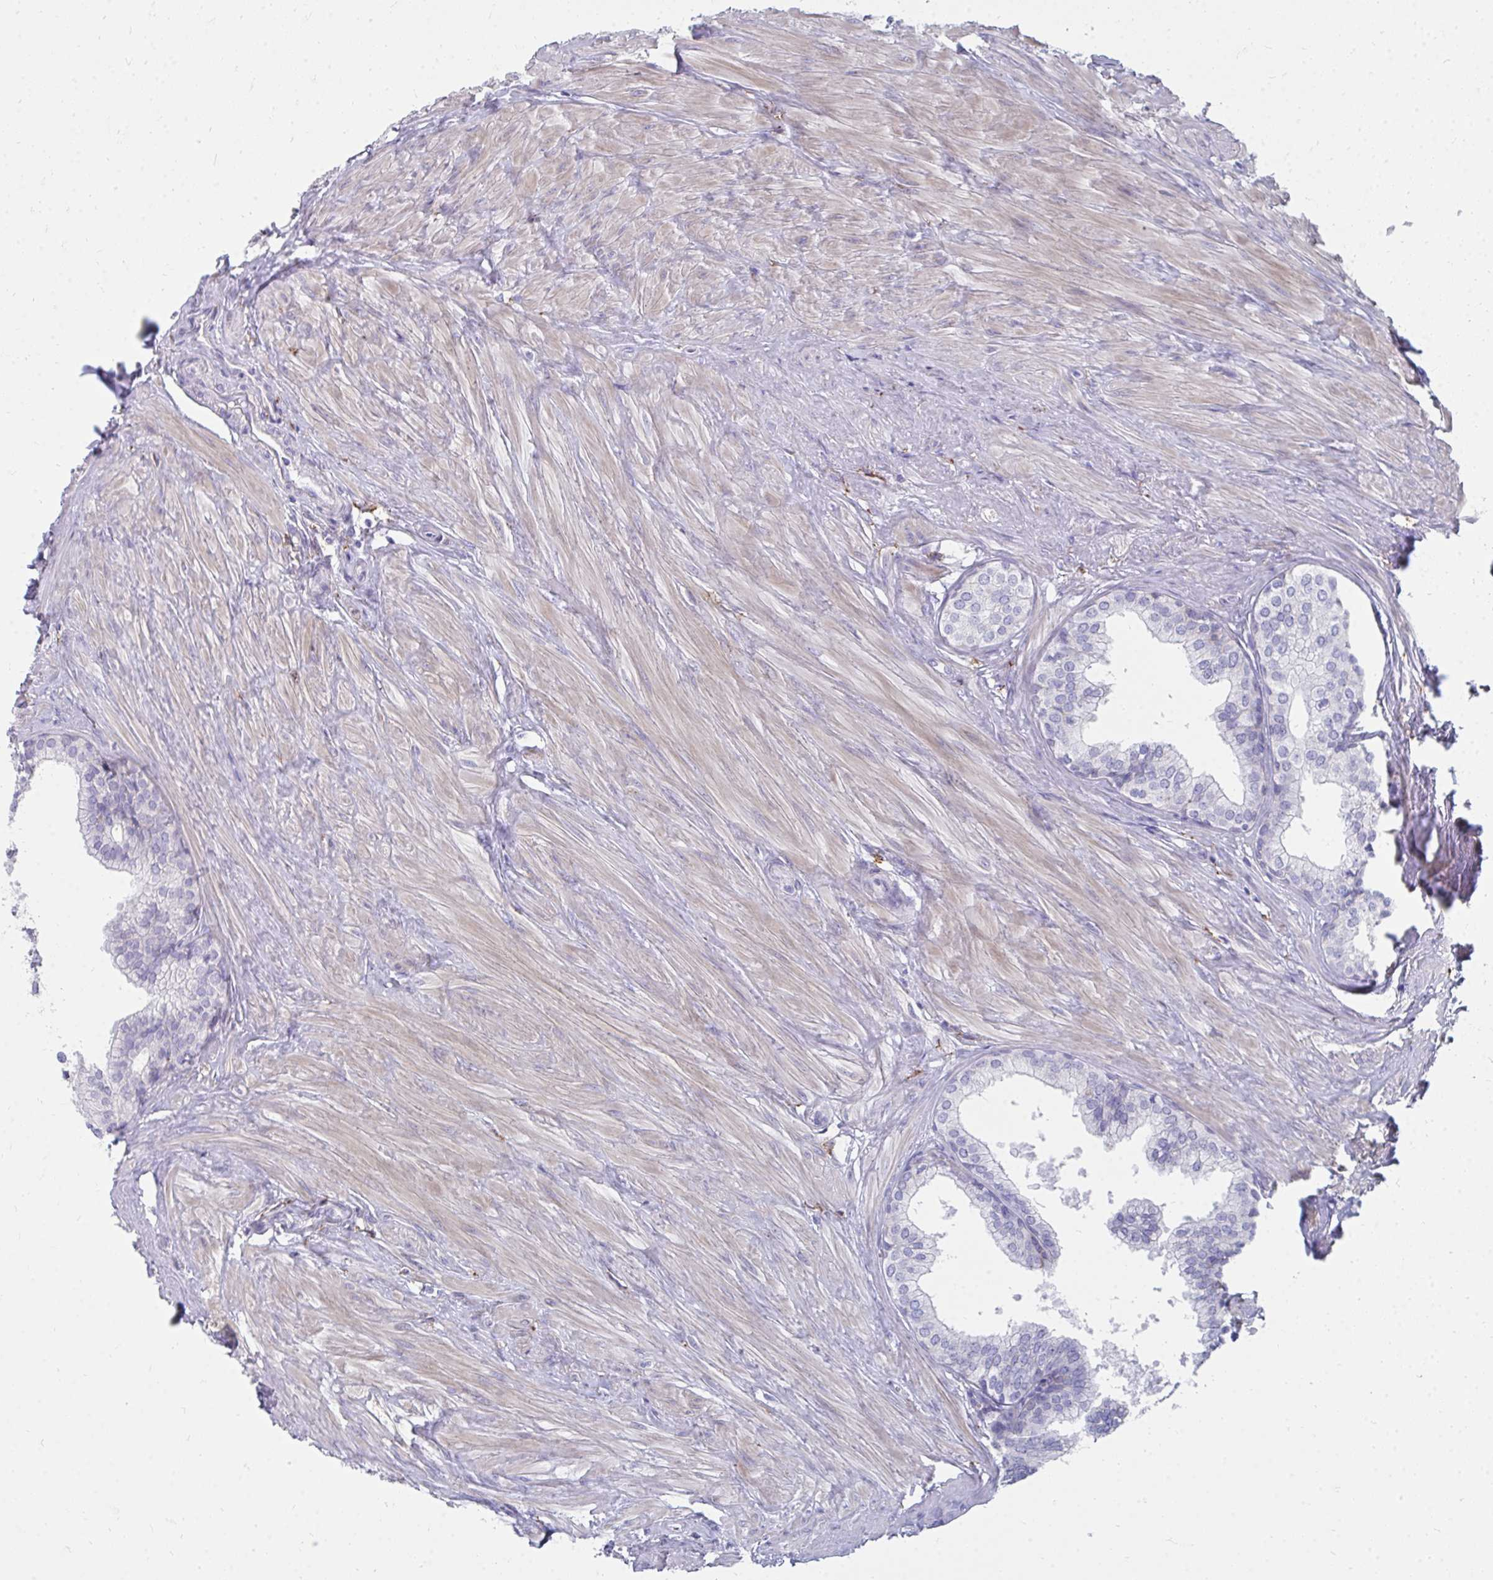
{"staining": {"intensity": "negative", "quantity": "none", "location": "none"}, "tissue": "prostate", "cell_type": "Glandular cells", "image_type": "normal", "snomed": [{"axis": "morphology", "description": "Normal tissue, NOS"}, {"axis": "topography", "description": "Prostate"}, {"axis": "topography", "description": "Peripheral nerve tissue"}], "caption": "The IHC histopathology image has no significant positivity in glandular cells of prostate. (Brightfield microscopy of DAB immunohistochemistry at high magnification).", "gene": "CD163", "patient": {"sex": "male", "age": 55}}